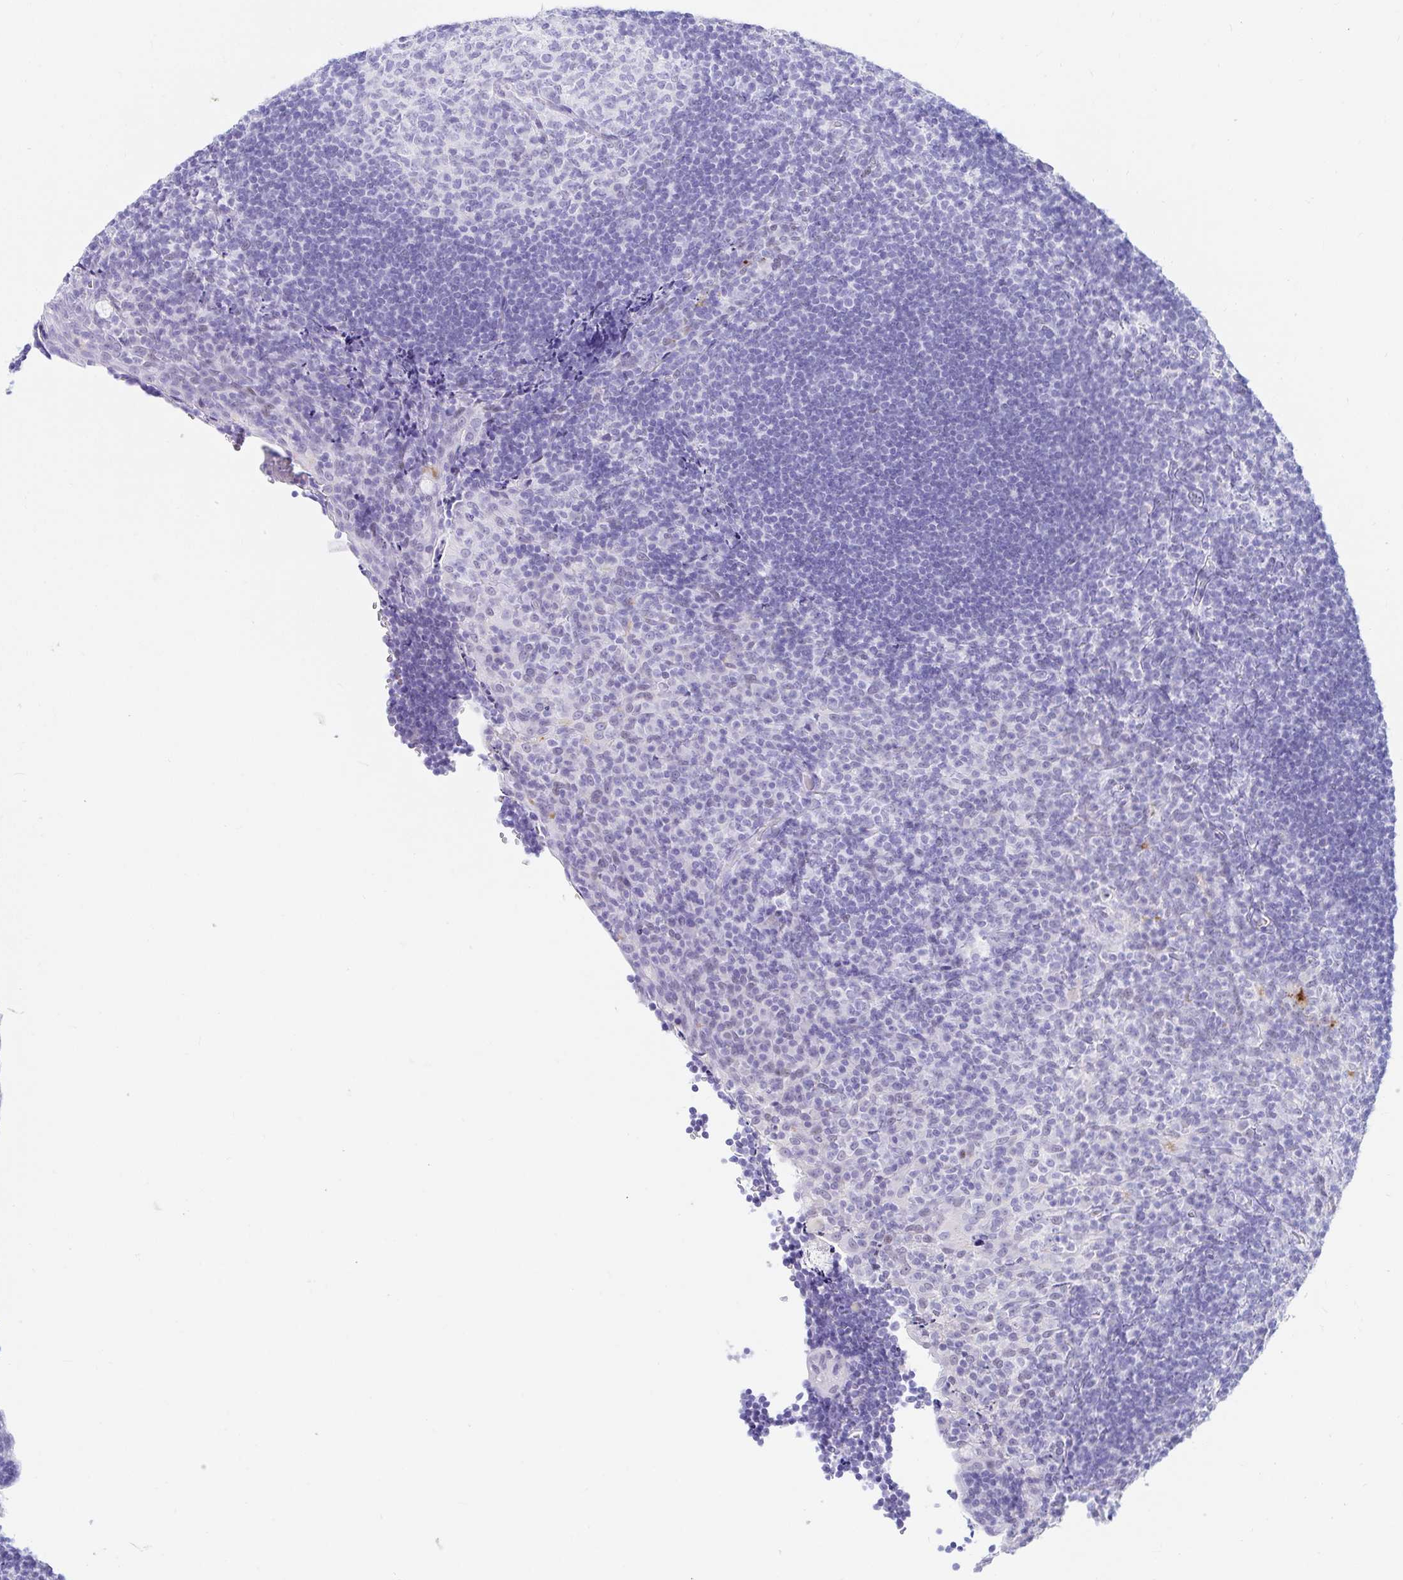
{"staining": {"intensity": "negative", "quantity": "none", "location": "none"}, "tissue": "tonsil", "cell_type": "Germinal center cells", "image_type": "normal", "snomed": [{"axis": "morphology", "description": "Normal tissue, NOS"}, {"axis": "topography", "description": "Tonsil"}], "caption": "A high-resolution image shows immunohistochemistry (IHC) staining of benign tonsil, which shows no significant expression in germinal center cells. (DAB (3,3'-diaminobenzidine) immunohistochemistry with hematoxylin counter stain).", "gene": "OR6T1", "patient": {"sex": "male", "age": 17}}